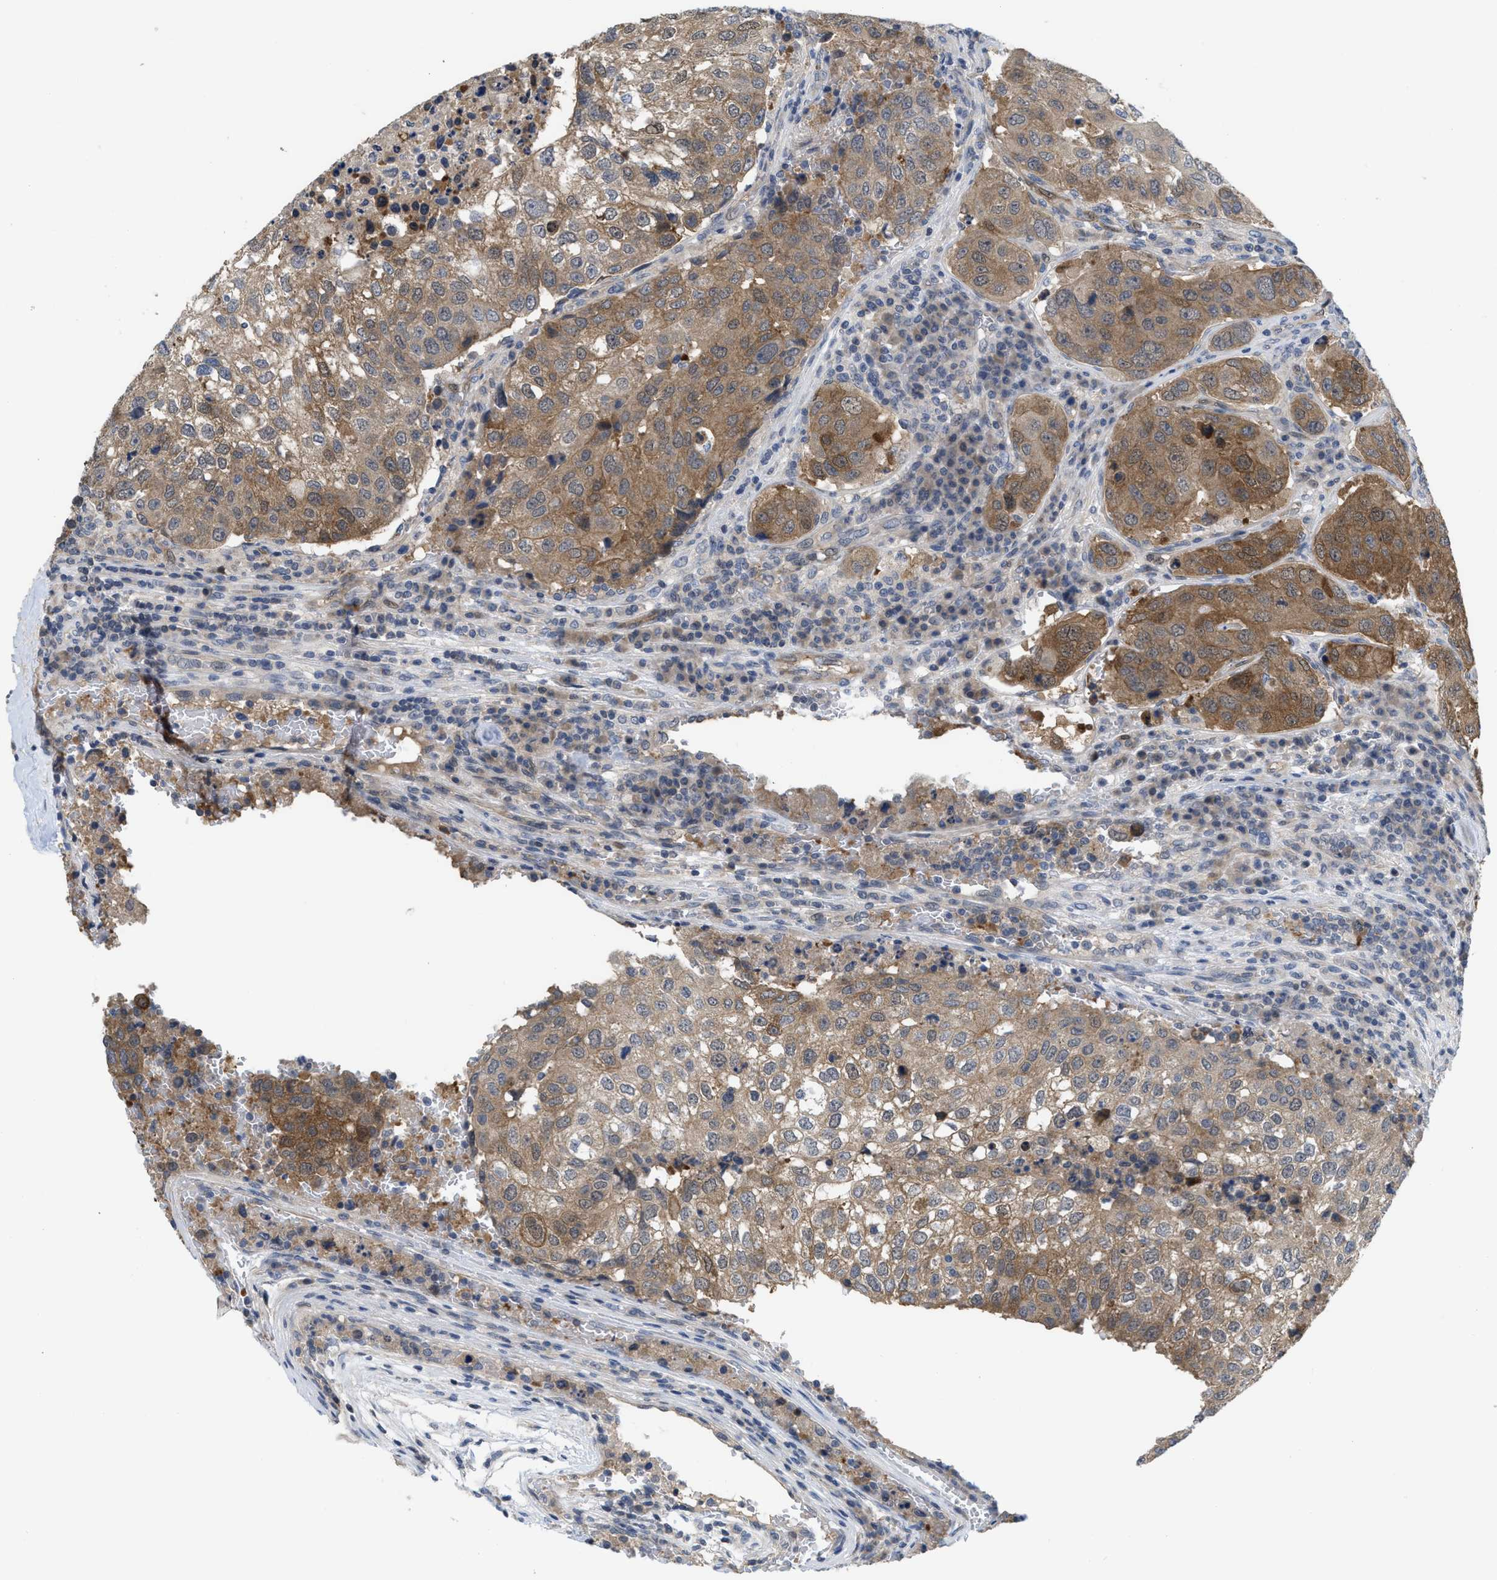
{"staining": {"intensity": "moderate", "quantity": ">75%", "location": "cytoplasmic/membranous"}, "tissue": "urothelial cancer", "cell_type": "Tumor cells", "image_type": "cancer", "snomed": [{"axis": "morphology", "description": "Urothelial carcinoma, High grade"}, {"axis": "topography", "description": "Lymph node"}, {"axis": "topography", "description": "Urinary bladder"}], "caption": "Immunohistochemistry (IHC) photomicrograph of human high-grade urothelial carcinoma stained for a protein (brown), which shows medium levels of moderate cytoplasmic/membranous expression in about >75% of tumor cells.", "gene": "LDAF1", "patient": {"sex": "male", "age": 51}}